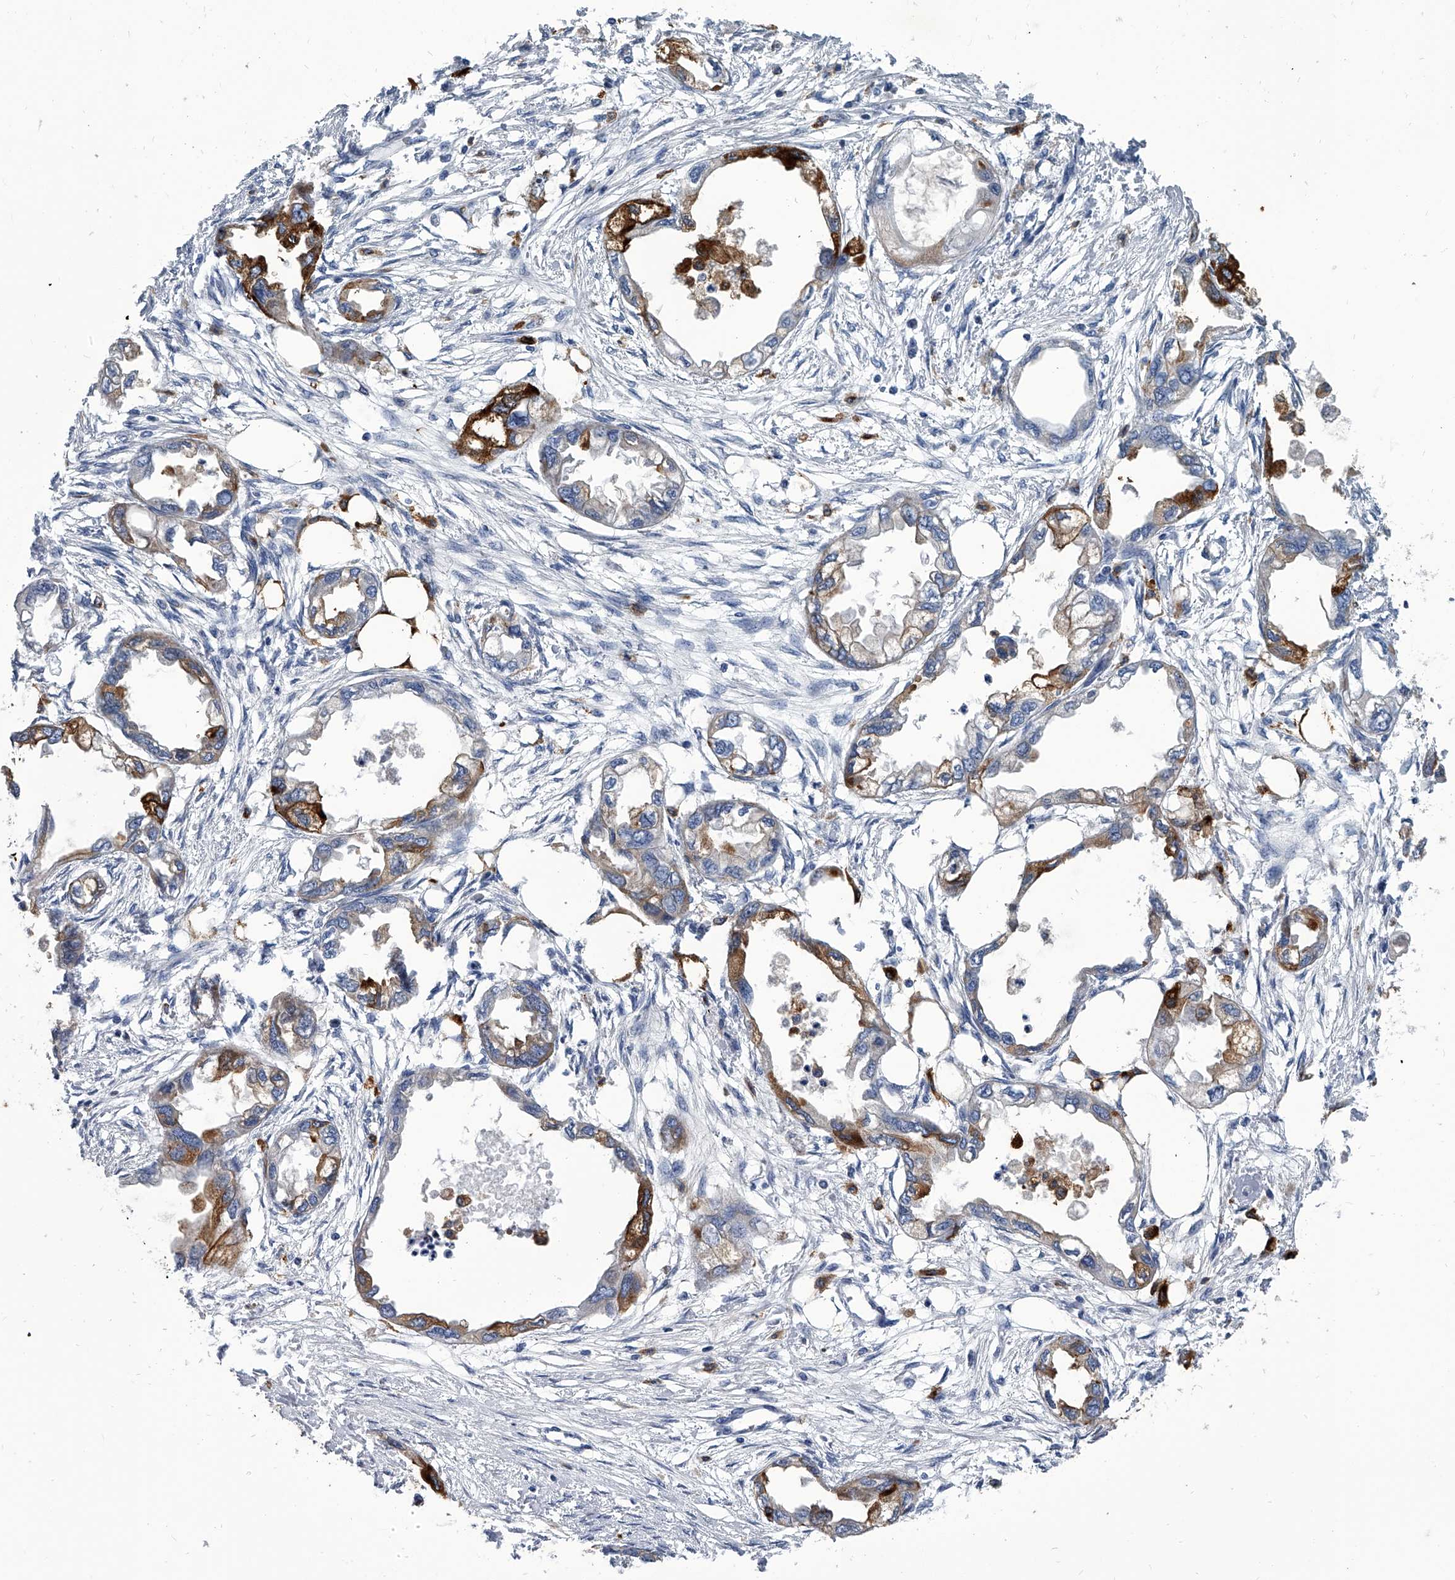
{"staining": {"intensity": "strong", "quantity": ">75%", "location": "cytoplasmic/membranous"}, "tissue": "endometrial cancer", "cell_type": "Tumor cells", "image_type": "cancer", "snomed": [{"axis": "morphology", "description": "Adenocarcinoma, NOS"}, {"axis": "morphology", "description": "Adenocarcinoma, metastatic, NOS"}, {"axis": "topography", "description": "Adipose tissue"}, {"axis": "topography", "description": "Endometrium"}], "caption": "This micrograph exhibits endometrial cancer stained with IHC to label a protein in brown. The cytoplasmic/membranous of tumor cells show strong positivity for the protein. Nuclei are counter-stained blue.", "gene": "SPP1", "patient": {"sex": "female", "age": 67}}